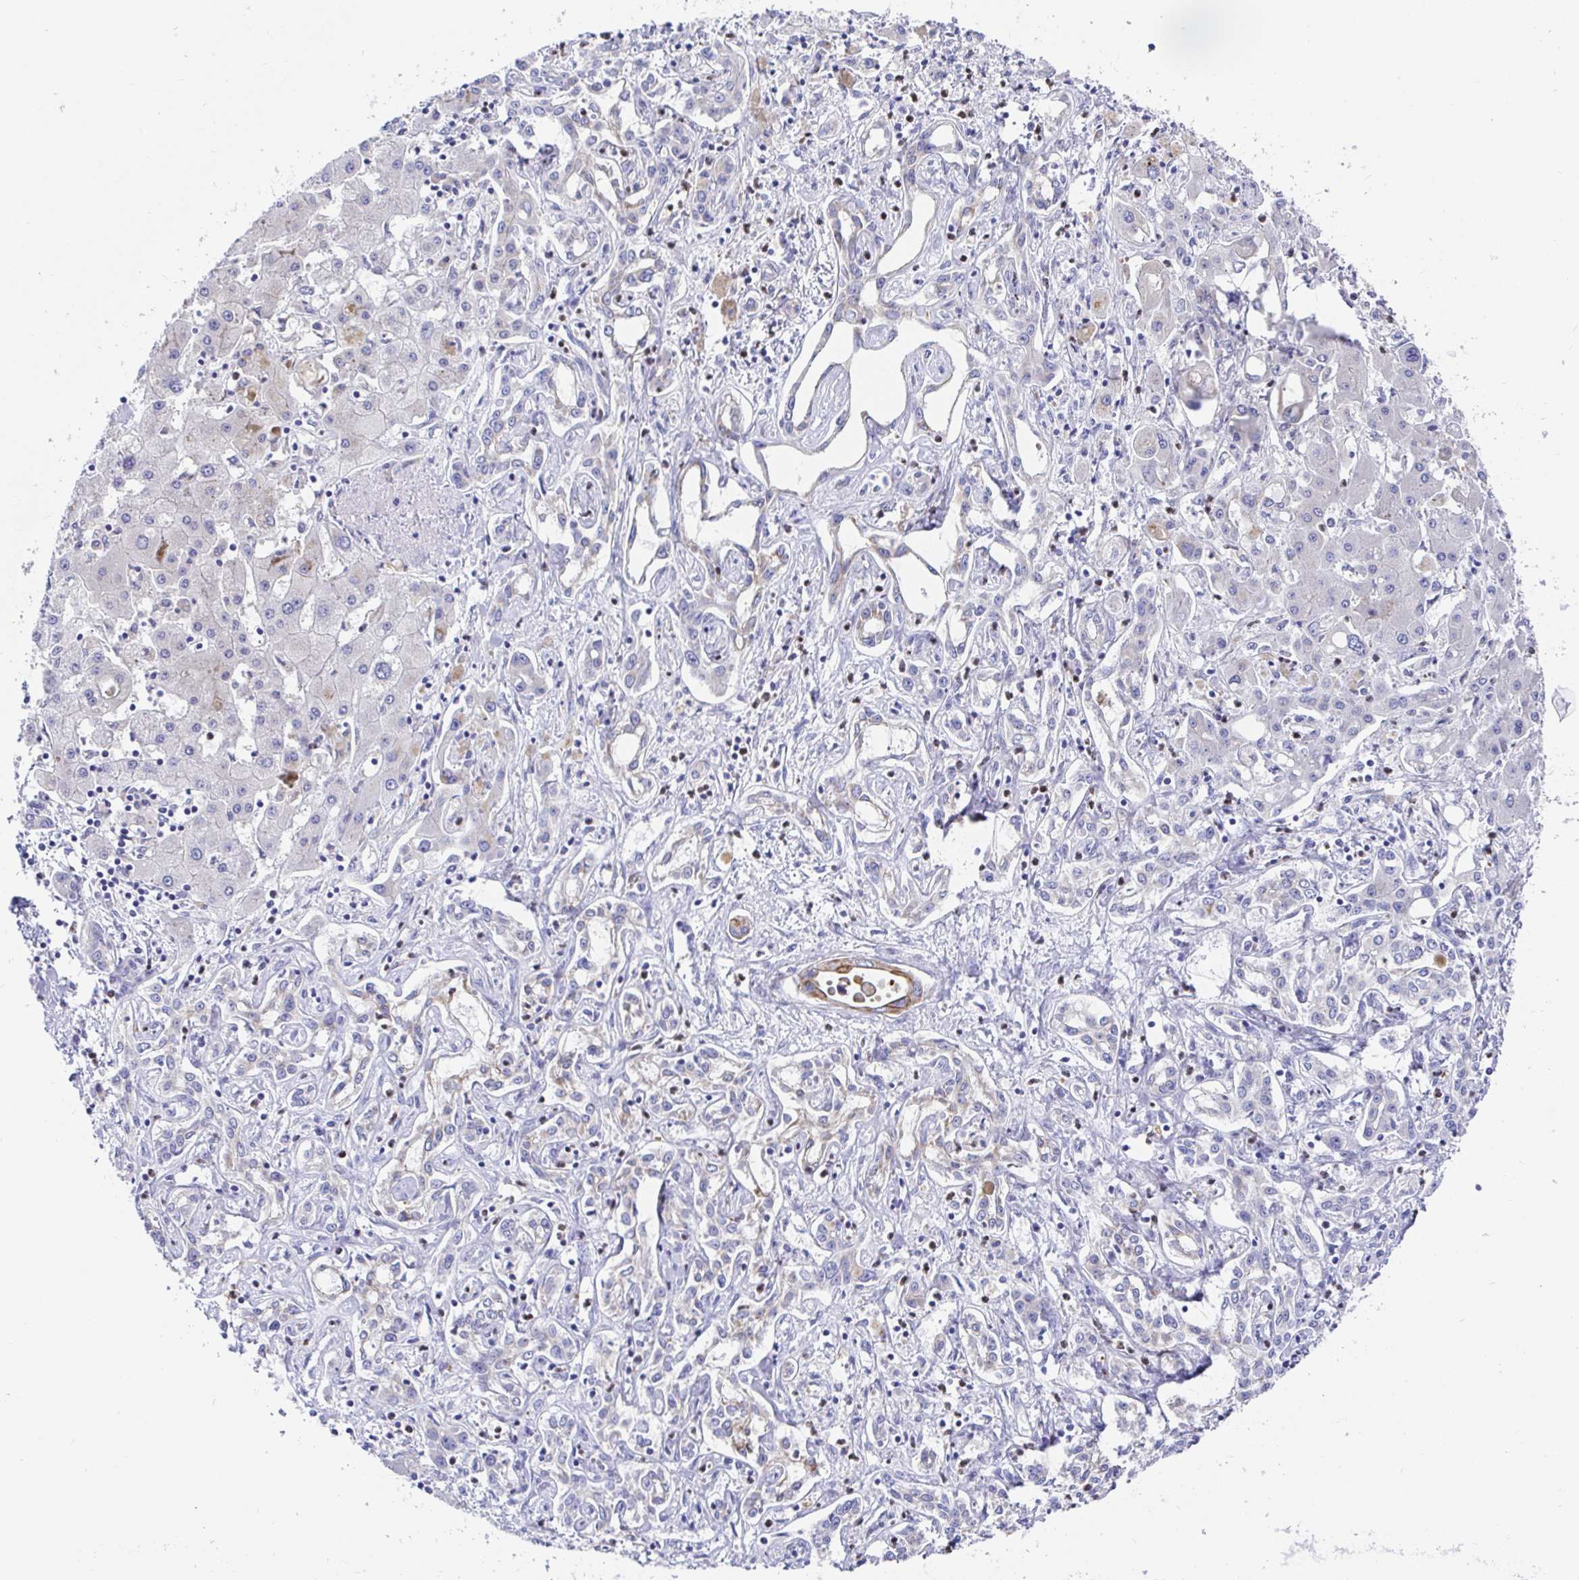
{"staining": {"intensity": "moderate", "quantity": "<25%", "location": "cytoplasmic/membranous"}, "tissue": "liver cancer", "cell_type": "Tumor cells", "image_type": "cancer", "snomed": [{"axis": "morphology", "description": "Cholangiocarcinoma"}, {"axis": "topography", "description": "Liver"}], "caption": "Moderate cytoplasmic/membranous protein positivity is present in about <25% of tumor cells in cholangiocarcinoma (liver).", "gene": "GOLGA1", "patient": {"sex": "female", "age": 64}}